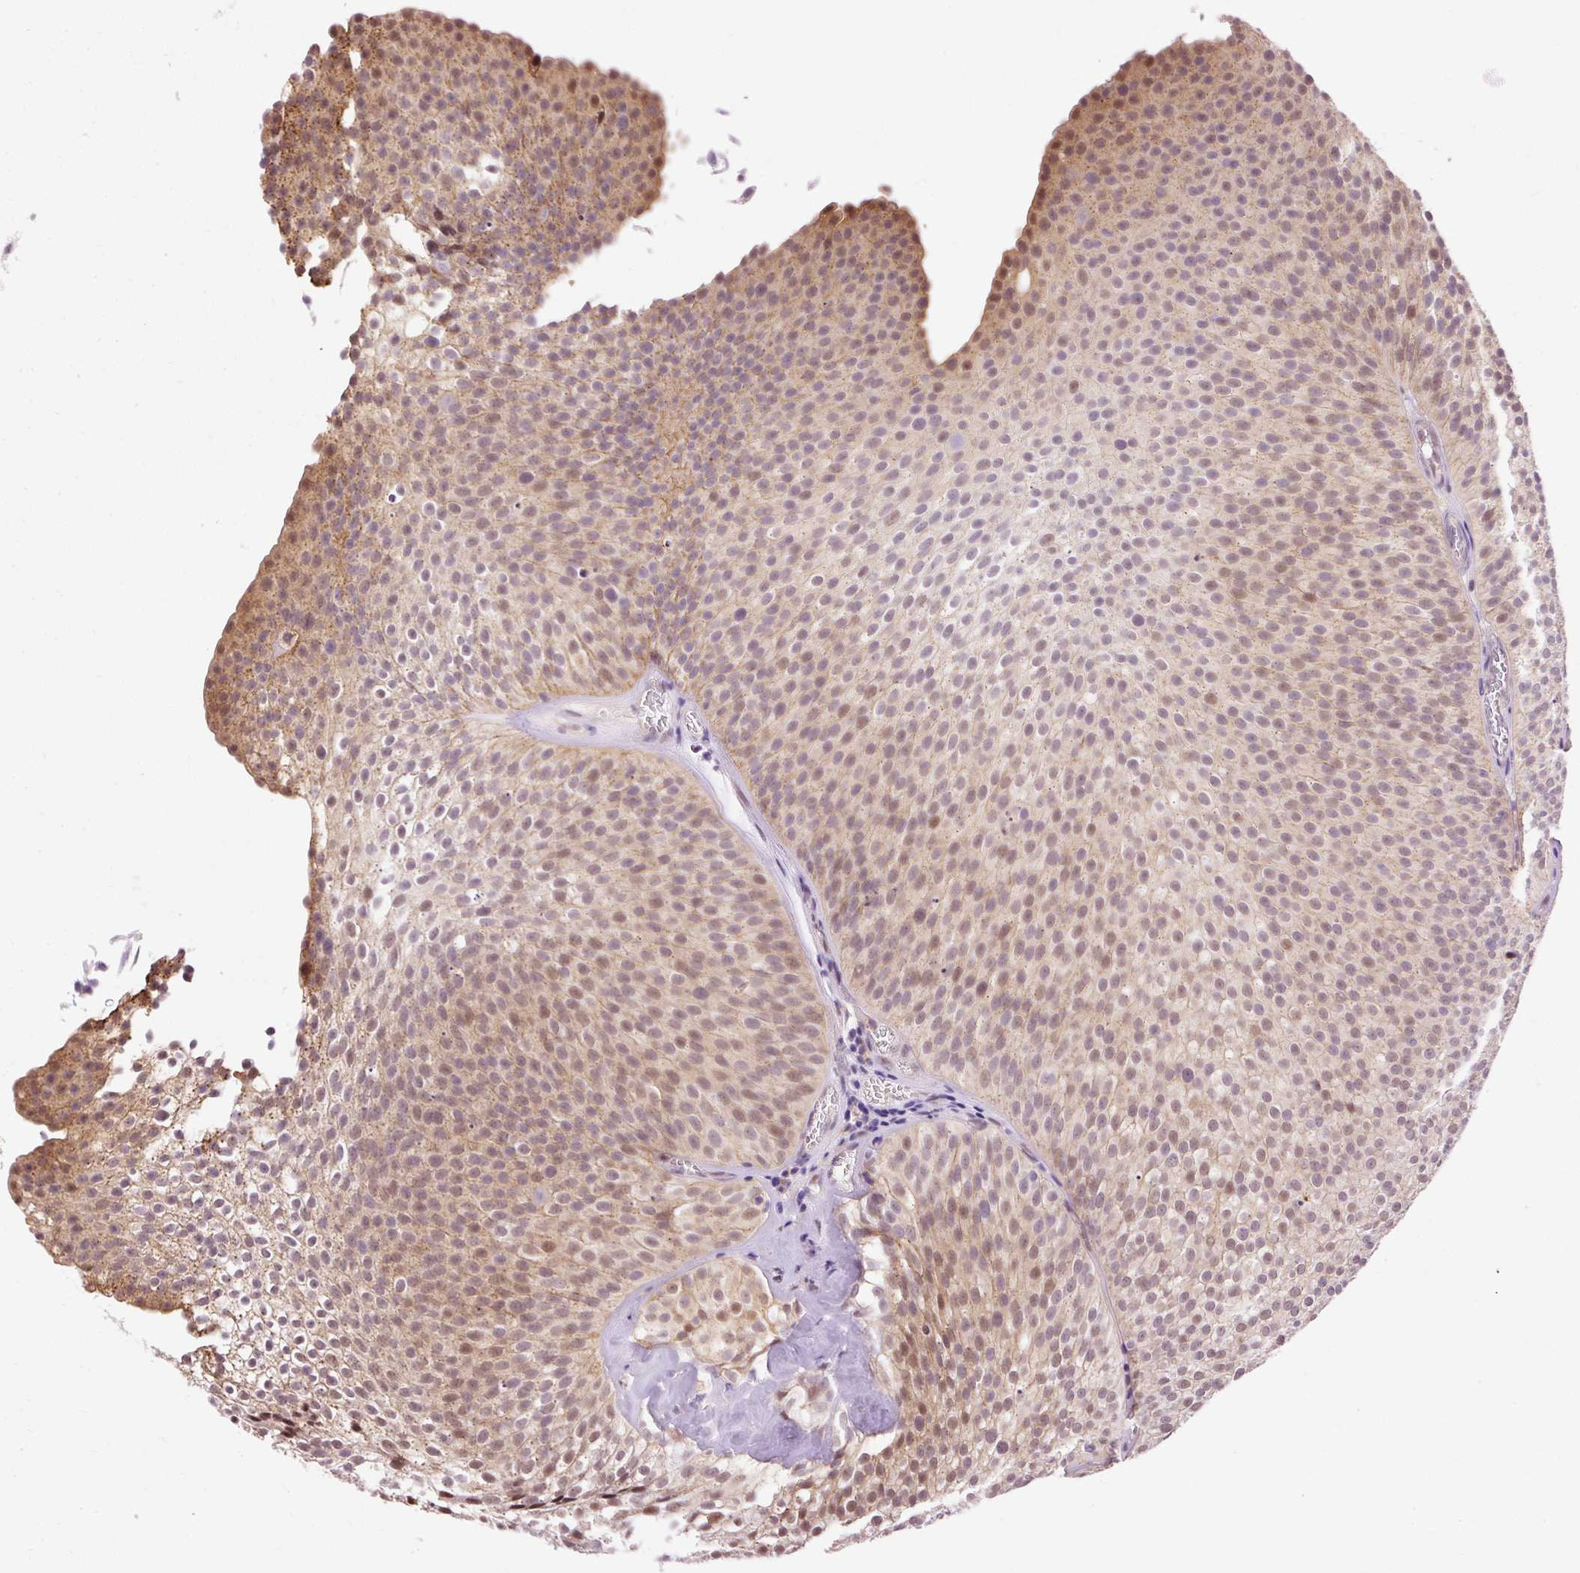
{"staining": {"intensity": "weak", "quantity": "25%-75%", "location": "cytoplasmic/membranous,nuclear"}, "tissue": "urothelial cancer", "cell_type": "Tumor cells", "image_type": "cancer", "snomed": [{"axis": "morphology", "description": "Urothelial carcinoma, Low grade"}, {"axis": "topography", "description": "Urinary bladder"}], "caption": "Protein expression analysis of urothelial cancer displays weak cytoplasmic/membranous and nuclear staining in approximately 25%-75% of tumor cells.", "gene": "LY86", "patient": {"sex": "male", "age": 91}}